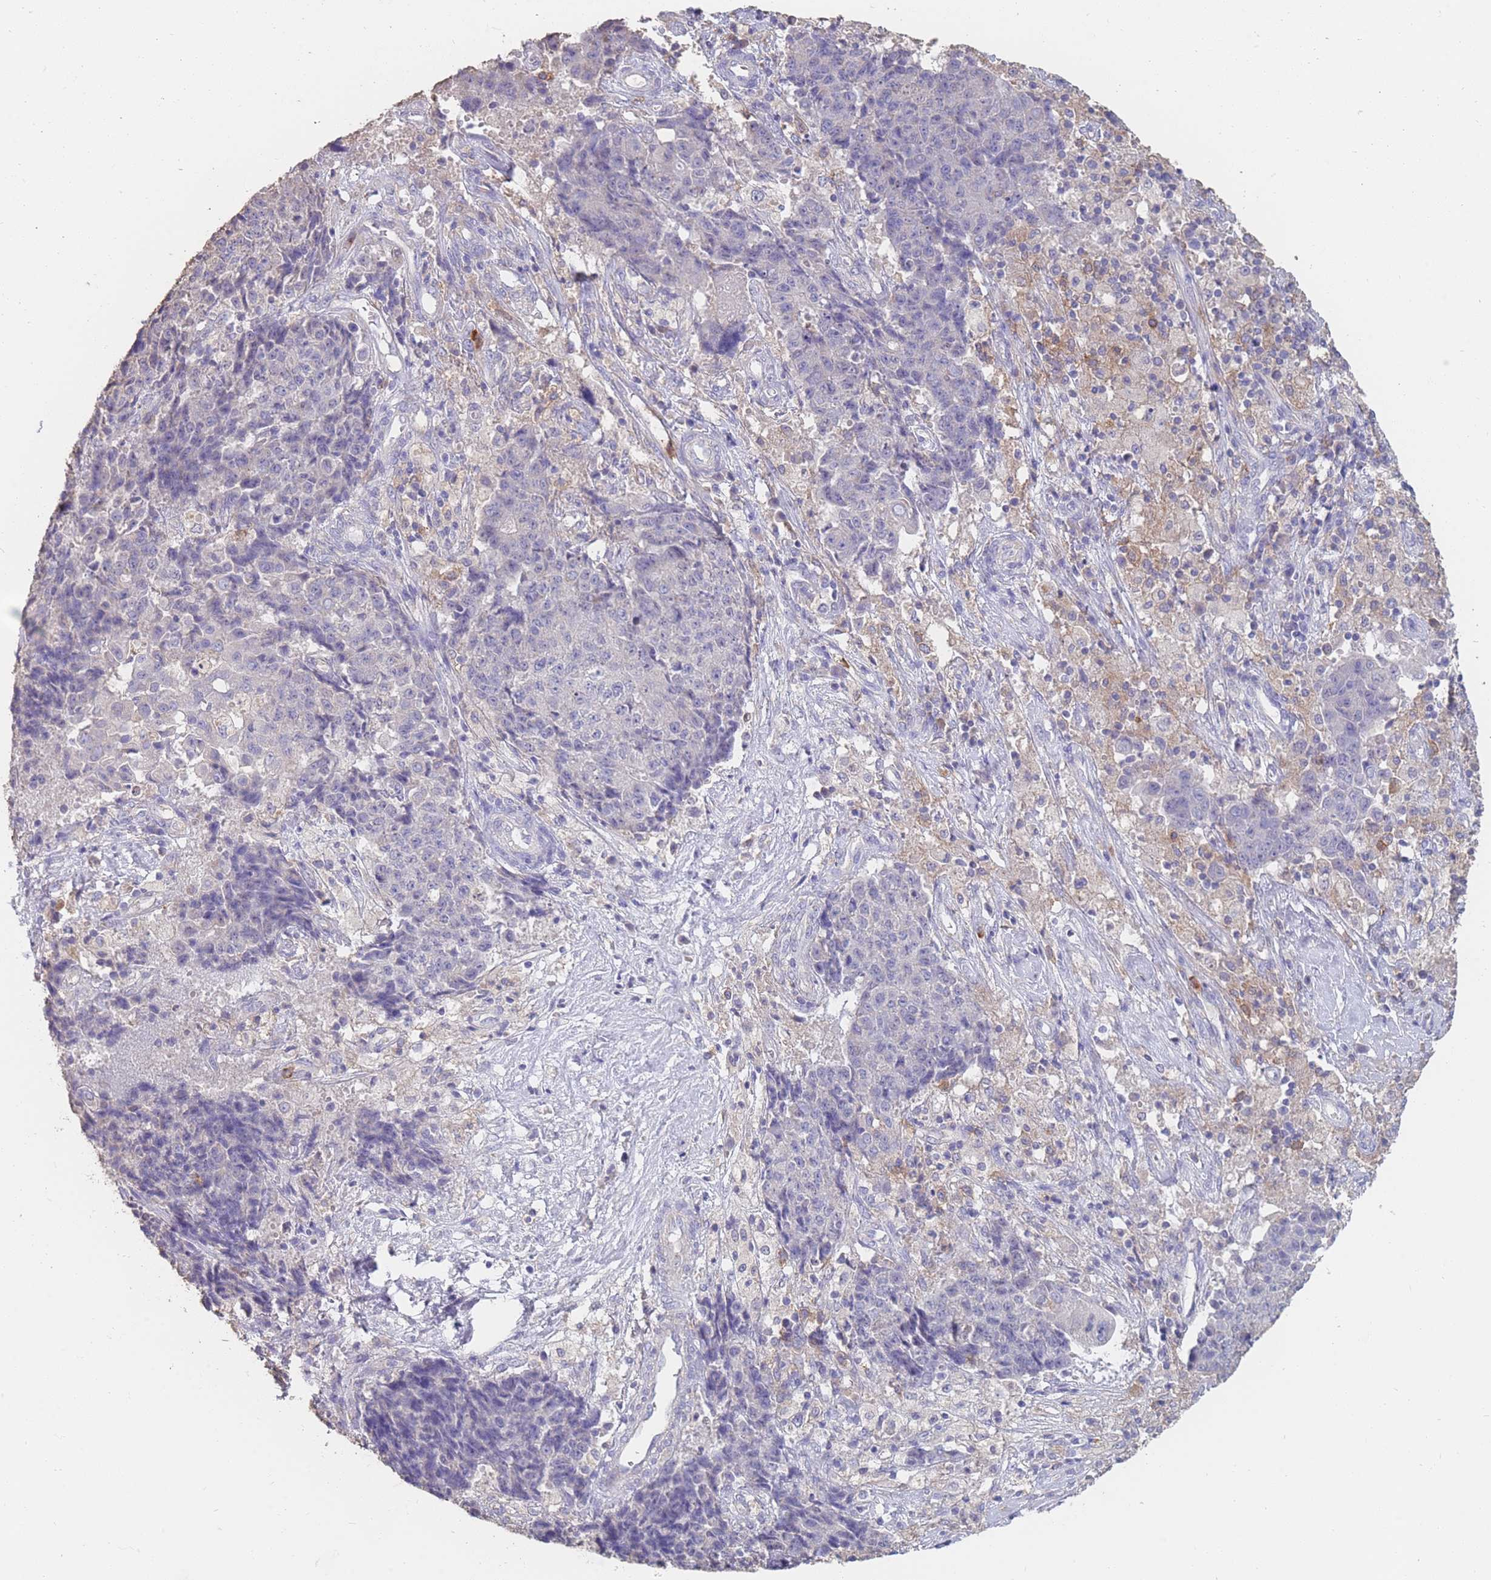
{"staining": {"intensity": "negative", "quantity": "none", "location": "none"}, "tissue": "ovarian cancer", "cell_type": "Tumor cells", "image_type": "cancer", "snomed": [{"axis": "morphology", "description": "Carcinoma, endometroid"}, {"axis": "topography", "description": "Ovary"}], "caption": "DAB immunohistochemical staining of ovarian cancer (endometroid carcinoma) exhibits no significant expression in tumor cells. (Brightfield microscopy of DAB immunohistochemistry (IHC) at high magnification).", "gene": "CLEC12A", "patient": {"sex": "female", "age": 42}}